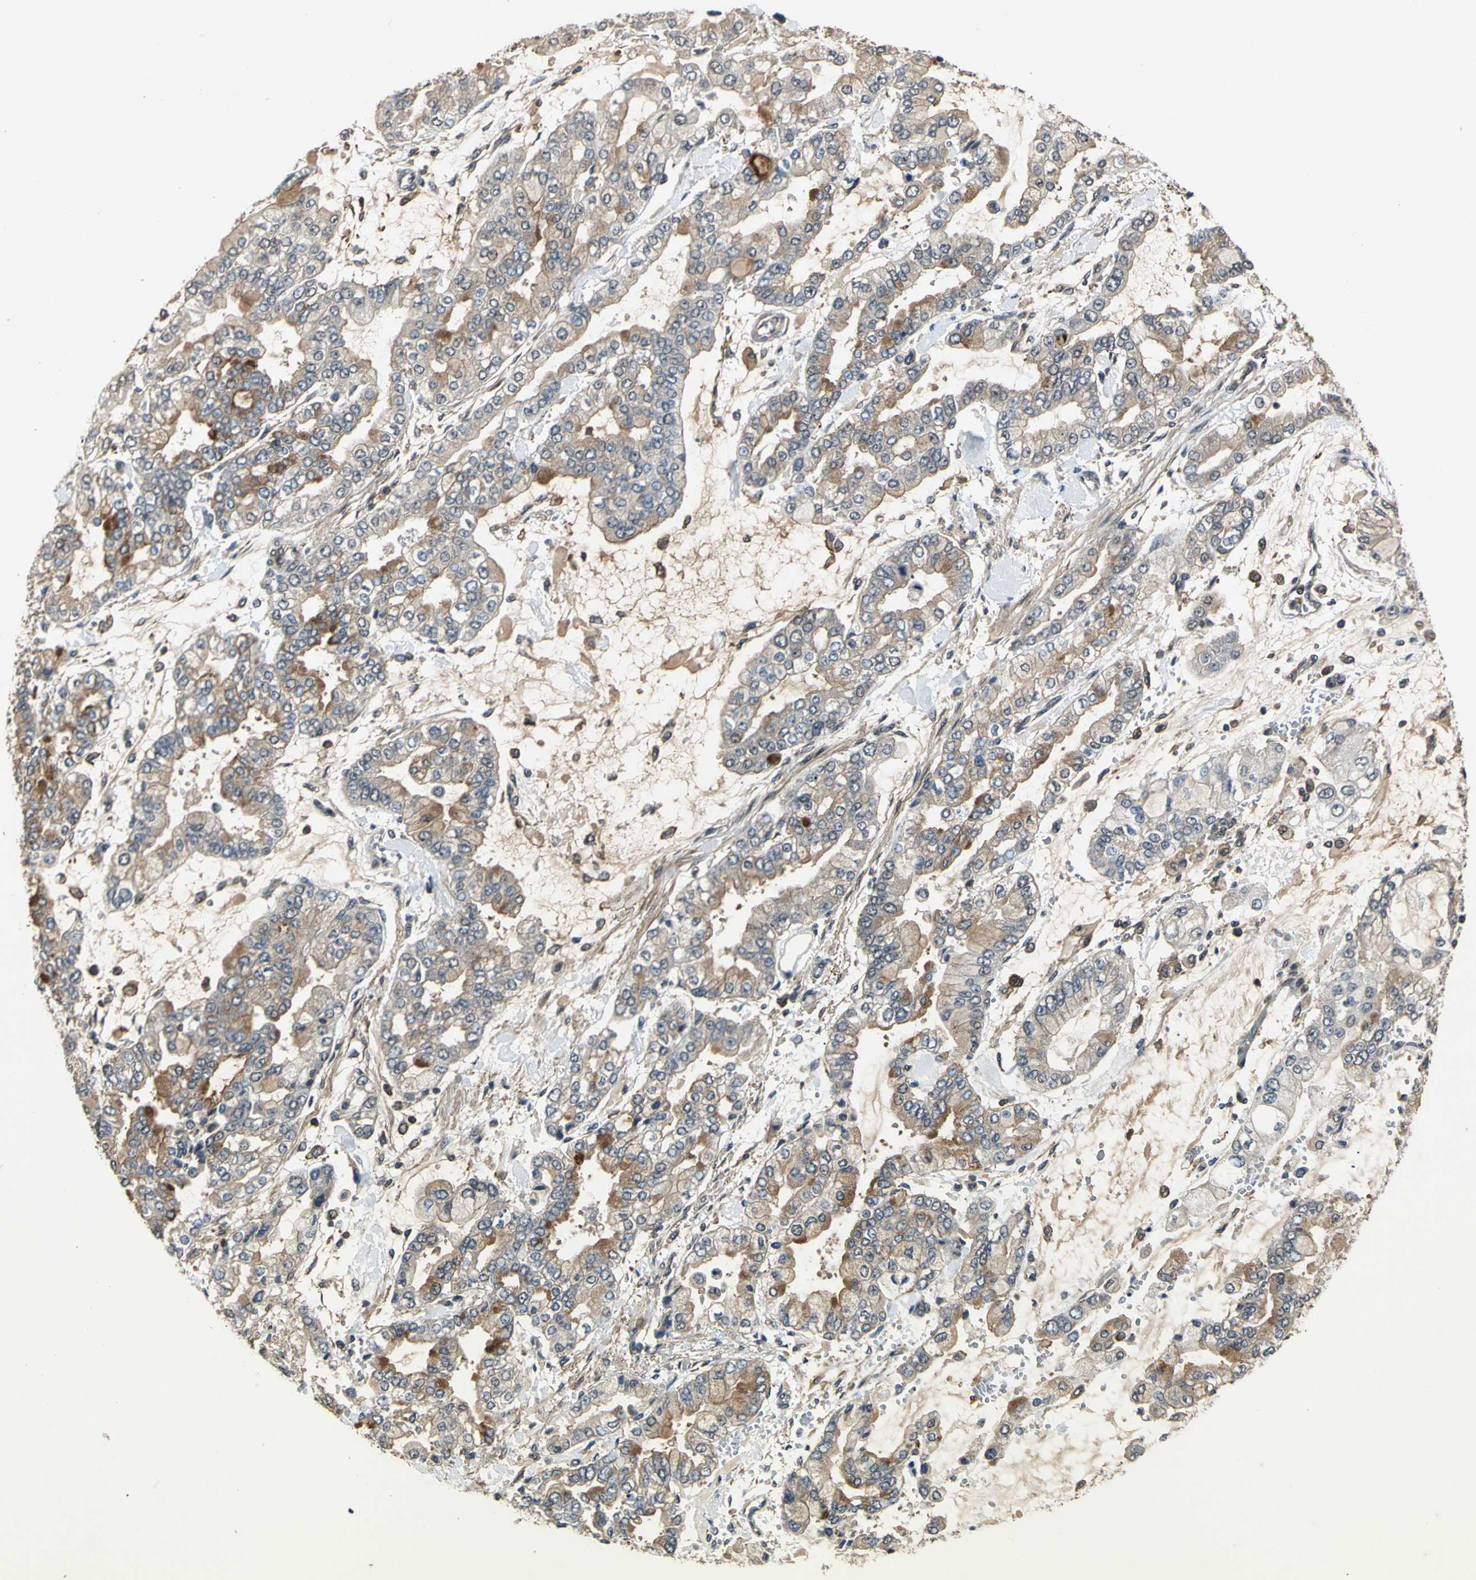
{"staining": {"intensity": "moderate", "quantity": ">75%", "location": "cytoplasmic/membranous"}, "tissue": "stomach cancer", "cell_type": "Tumor cells", "image_type": "cancer", "snomed": [{"axis": "morphology", "description": "Normal tissue, NOS"}, {"axis": "morphology", "description": "Adenocarcinoma, NOS"}, {"axis": "topography", "description": "Stomach, upper"}, {"axis": "topography", "description": "Stomach"}], "caption": "Stomach cancer stained for a protein displays moderate cytoplasmic/membranous positivity in tumor cells.", "gene": "EIF2B2", "patient": {"sex": "male", "age": 76}}